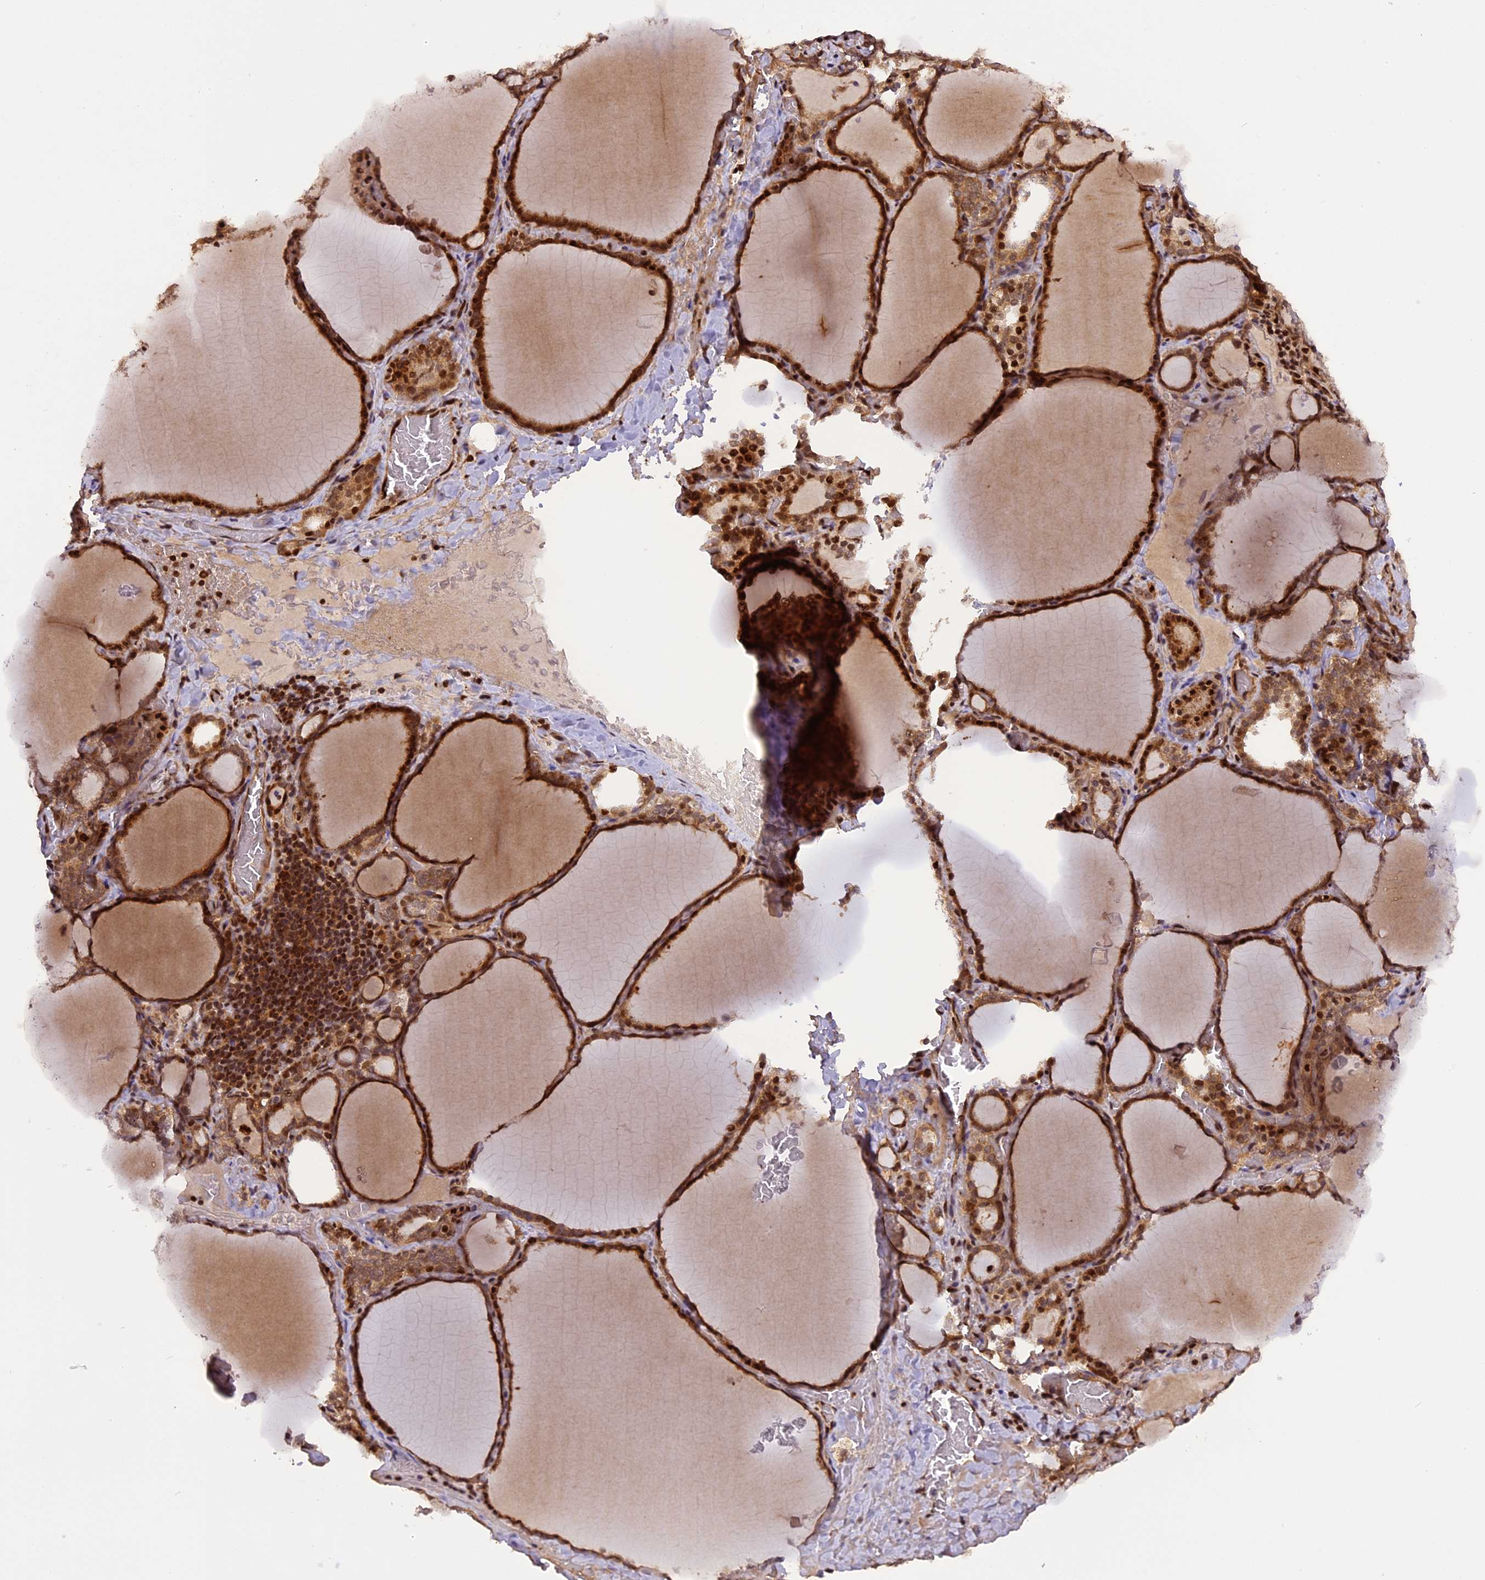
{"staining": {"intensity": "strong", "quantity": ">75%", "location": "cytoplasmic/membranous,nuclear"}, "tissue": "thyroid gland", "cell_type": "Glandular cells", "image_type": "normal", "snomed": [{"axis": "morphology", "description": "Normal tissue, NOS"}, {"axis": "topography", "description": "Thyroid gland"}], "caption": "A brown stain highlights strong cytoplasmic/membranous,nuclear staining of a protein in glandular cells of benign thyroid gland.", "gene": "MICALL1", "patient": {"sex": "female", "age": 39}}